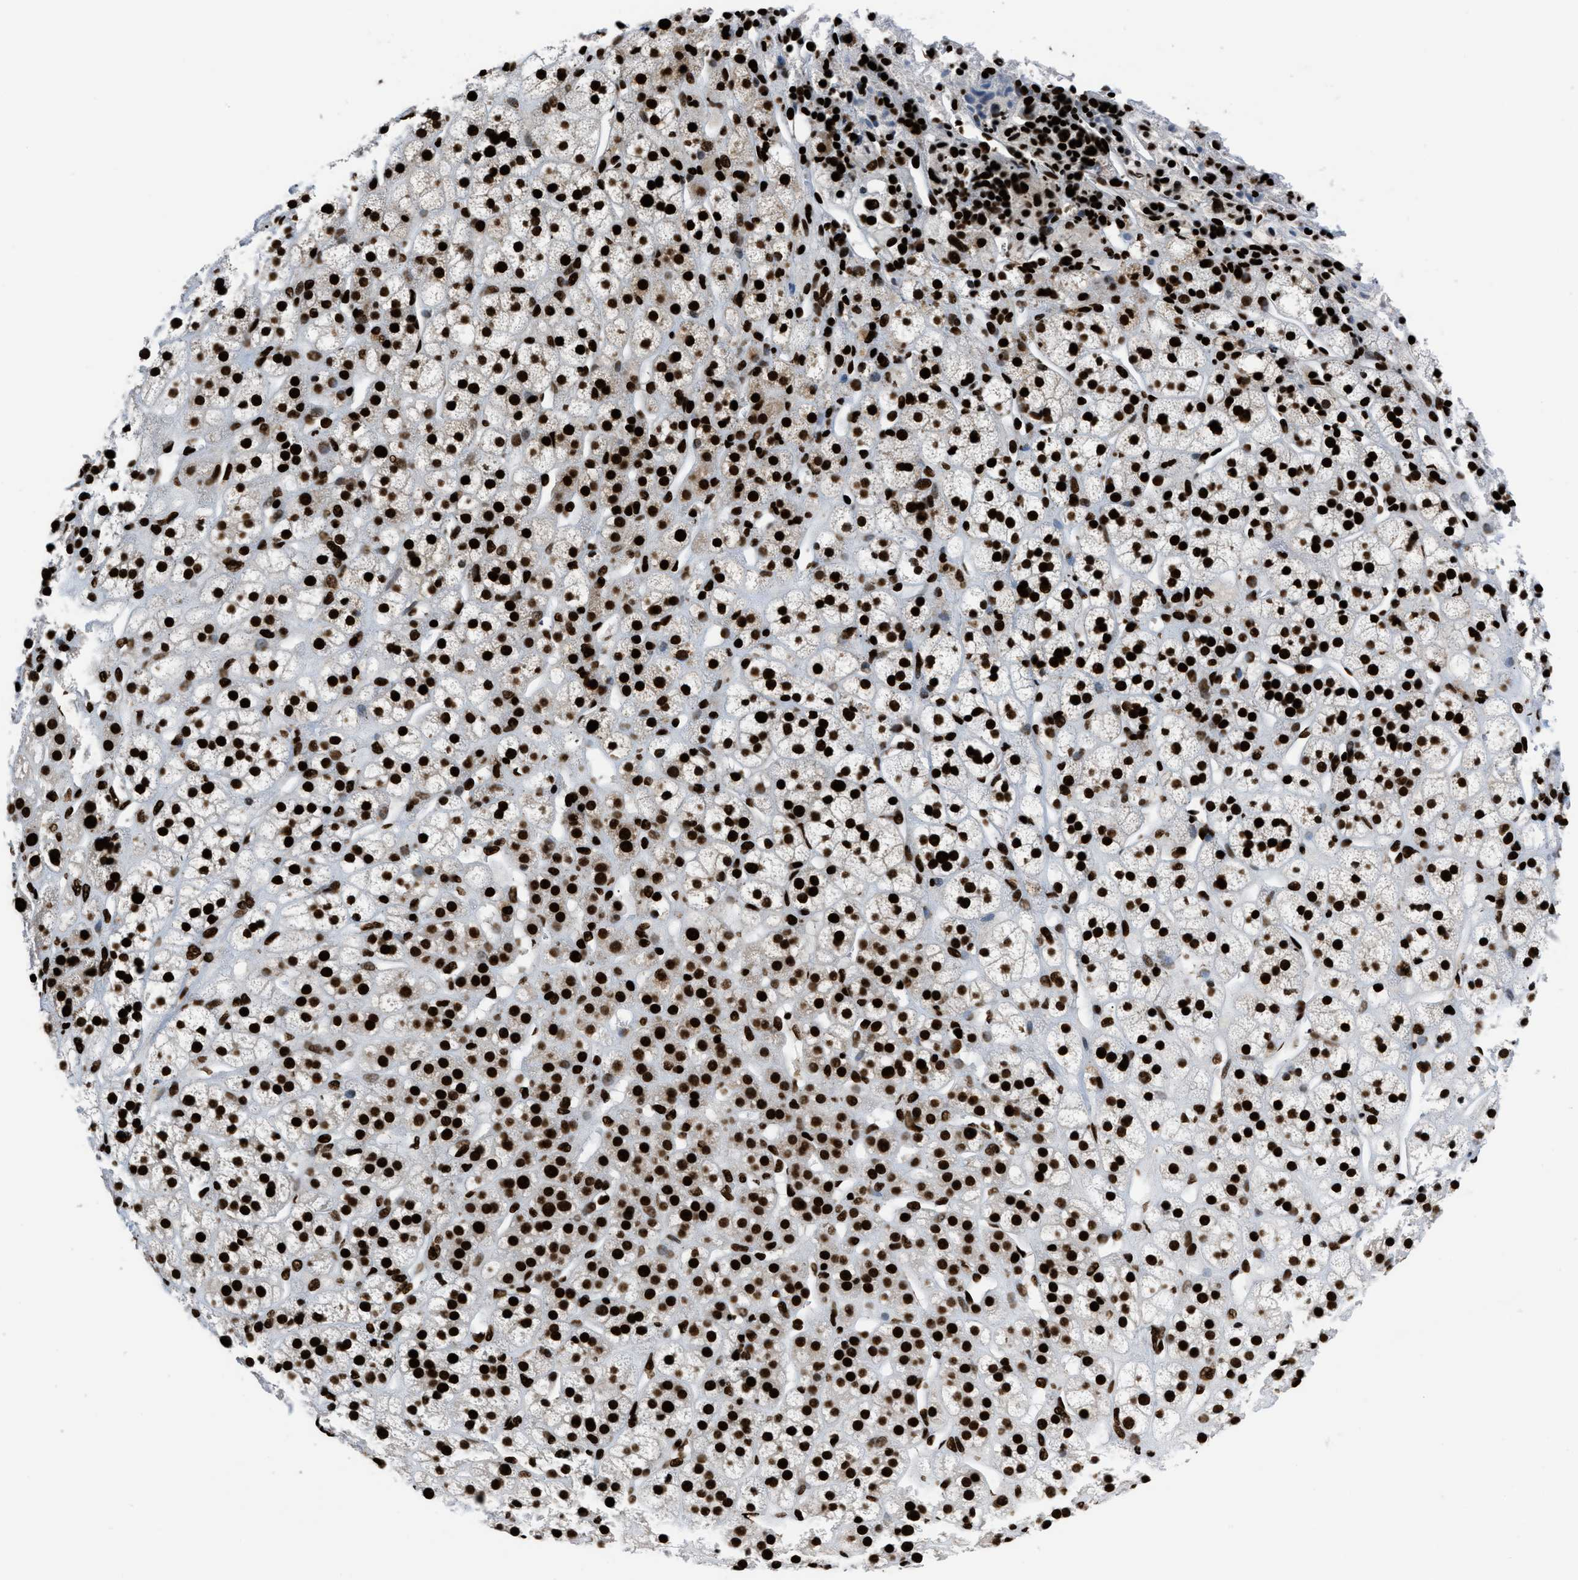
{"staining": {"intensity": "strong", "quantity": ">75%", "location": "nuclear"}, "tissue": "adrenal gland", "cell_type": "Glandular cells", "image_type": "normal", "snomed": [{"axis": "morphology", "description": "Normal tissue, NOS"}, {"axis": "topography", "description": "Adrenal gland"}], "caption": "Adrenal gland stained for a protein shows strong nuclear positivity in glandular cells. The protein is shown in brown color, while the nuclei are stained blue.", "gene": "HNRNPM", "patient": {"sex": "male", "age": 56}}